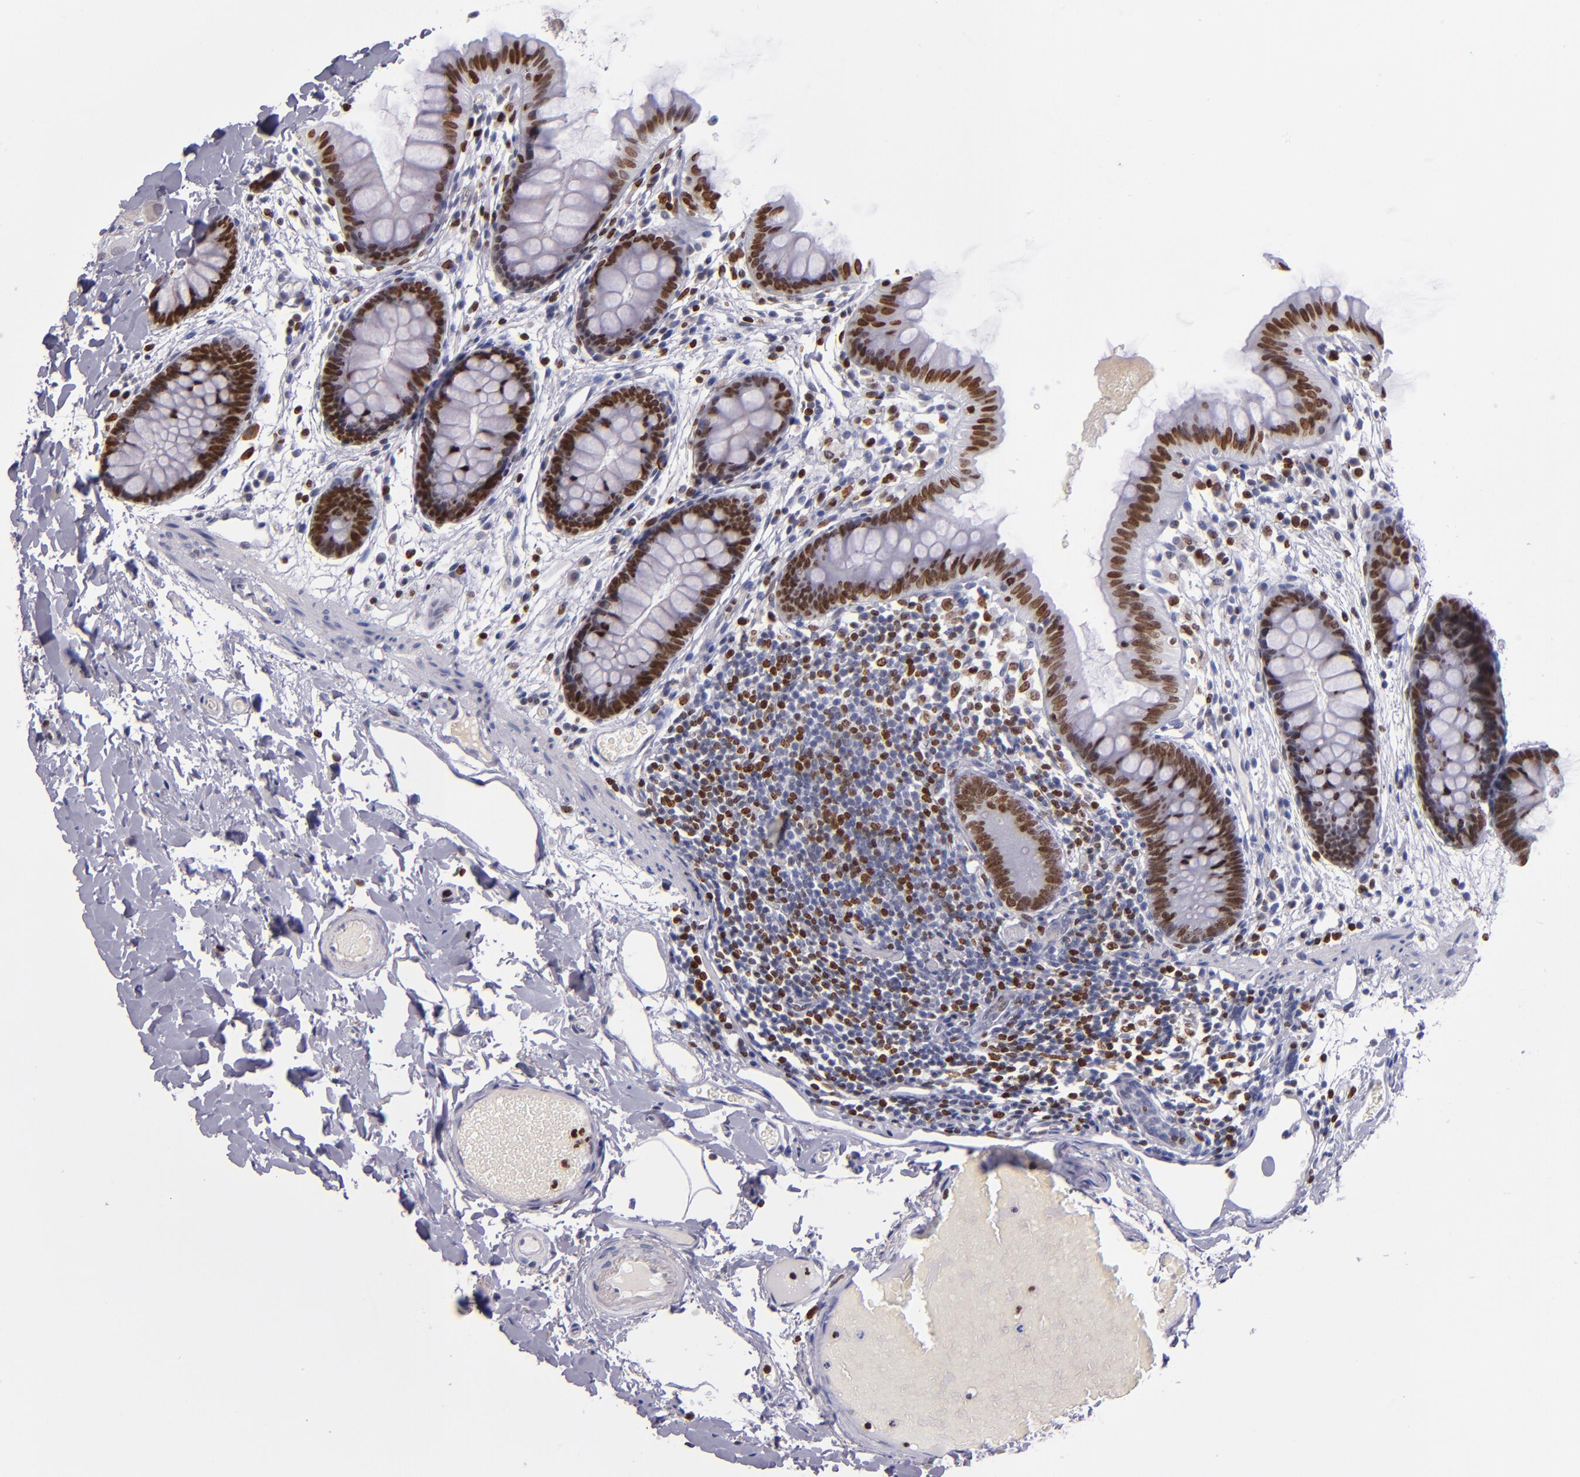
{"staining": {"intensity": "negative", "quantity": "none", "location": "none"}, "tissue": "colon", "cell_type": "Endothelial cells", "image_type": "normal", "snomed": [{"axis": "morphology", "description": "Normal tissue, NOS"}, {"axis": "topography", "description": "Smooth muscle"}, {"axis": "topography", "description": "Colon"}], "caption": "IHC photomicrograph of benign colon: human colon stained with DAB displays no significant protein expression in endothelial cells.", "gene": "CDKL5", "patient": {"sex": "male", "age": 67}}